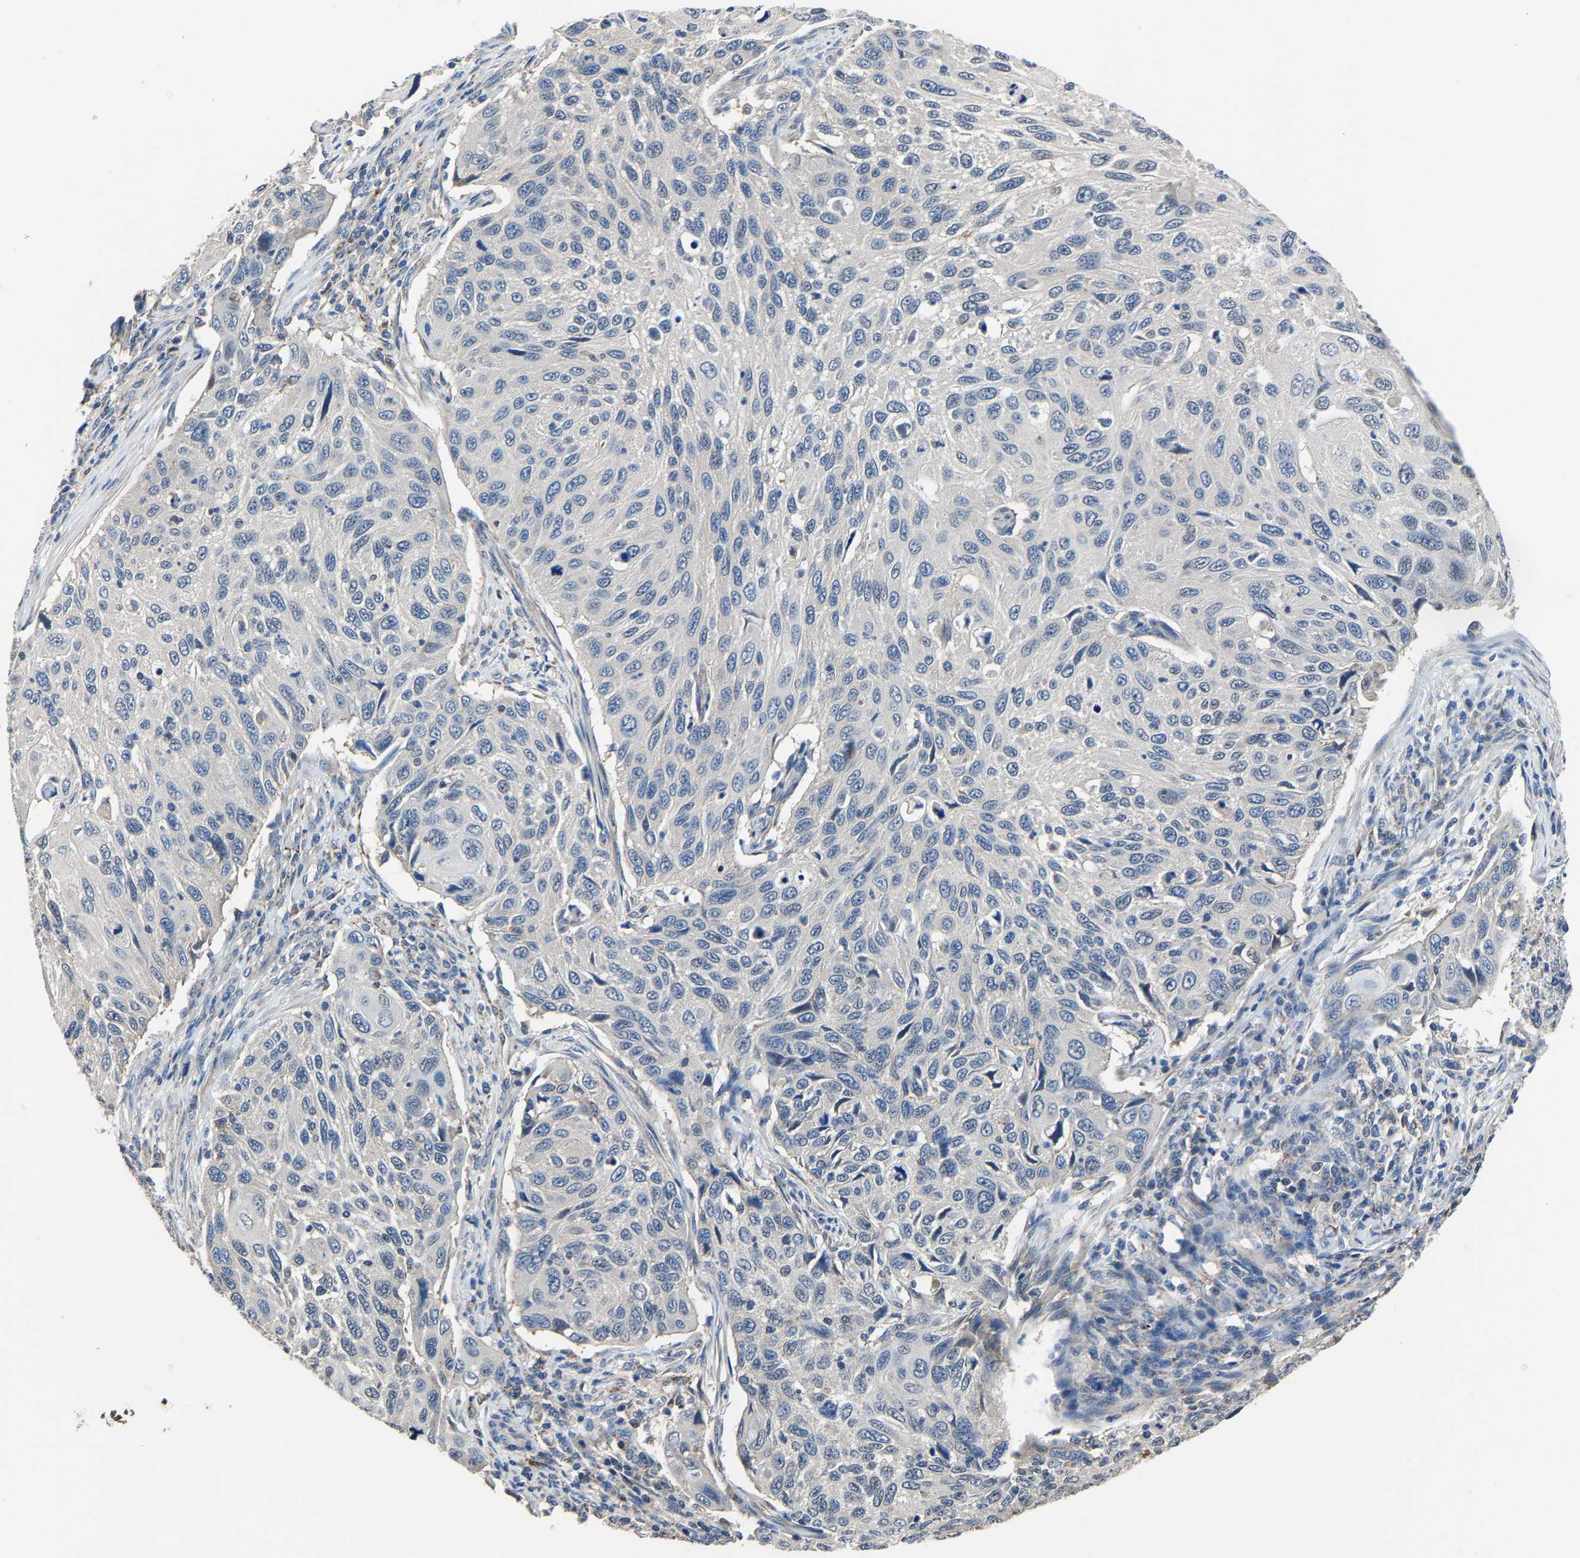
{"staining": {"intensity": "negative", "quantity": "none", "location": "none"}, "tissue": "cervical cancer", "cell_type": "Tumor cells", "image_type": "cancer", "snomed": [{"axis": "morphology", "description": "Squamous cell carcinoma, NOS"}, {"axis": "topography", "description": "Cervix"}], "caption": "Cervical cancer (squamous cell carcinoma) stained for a protein using immunohistochemistry shows no positivity tumor cells.", "gene": "STRBP", "patient": {"sex": "female", "age": 70}}